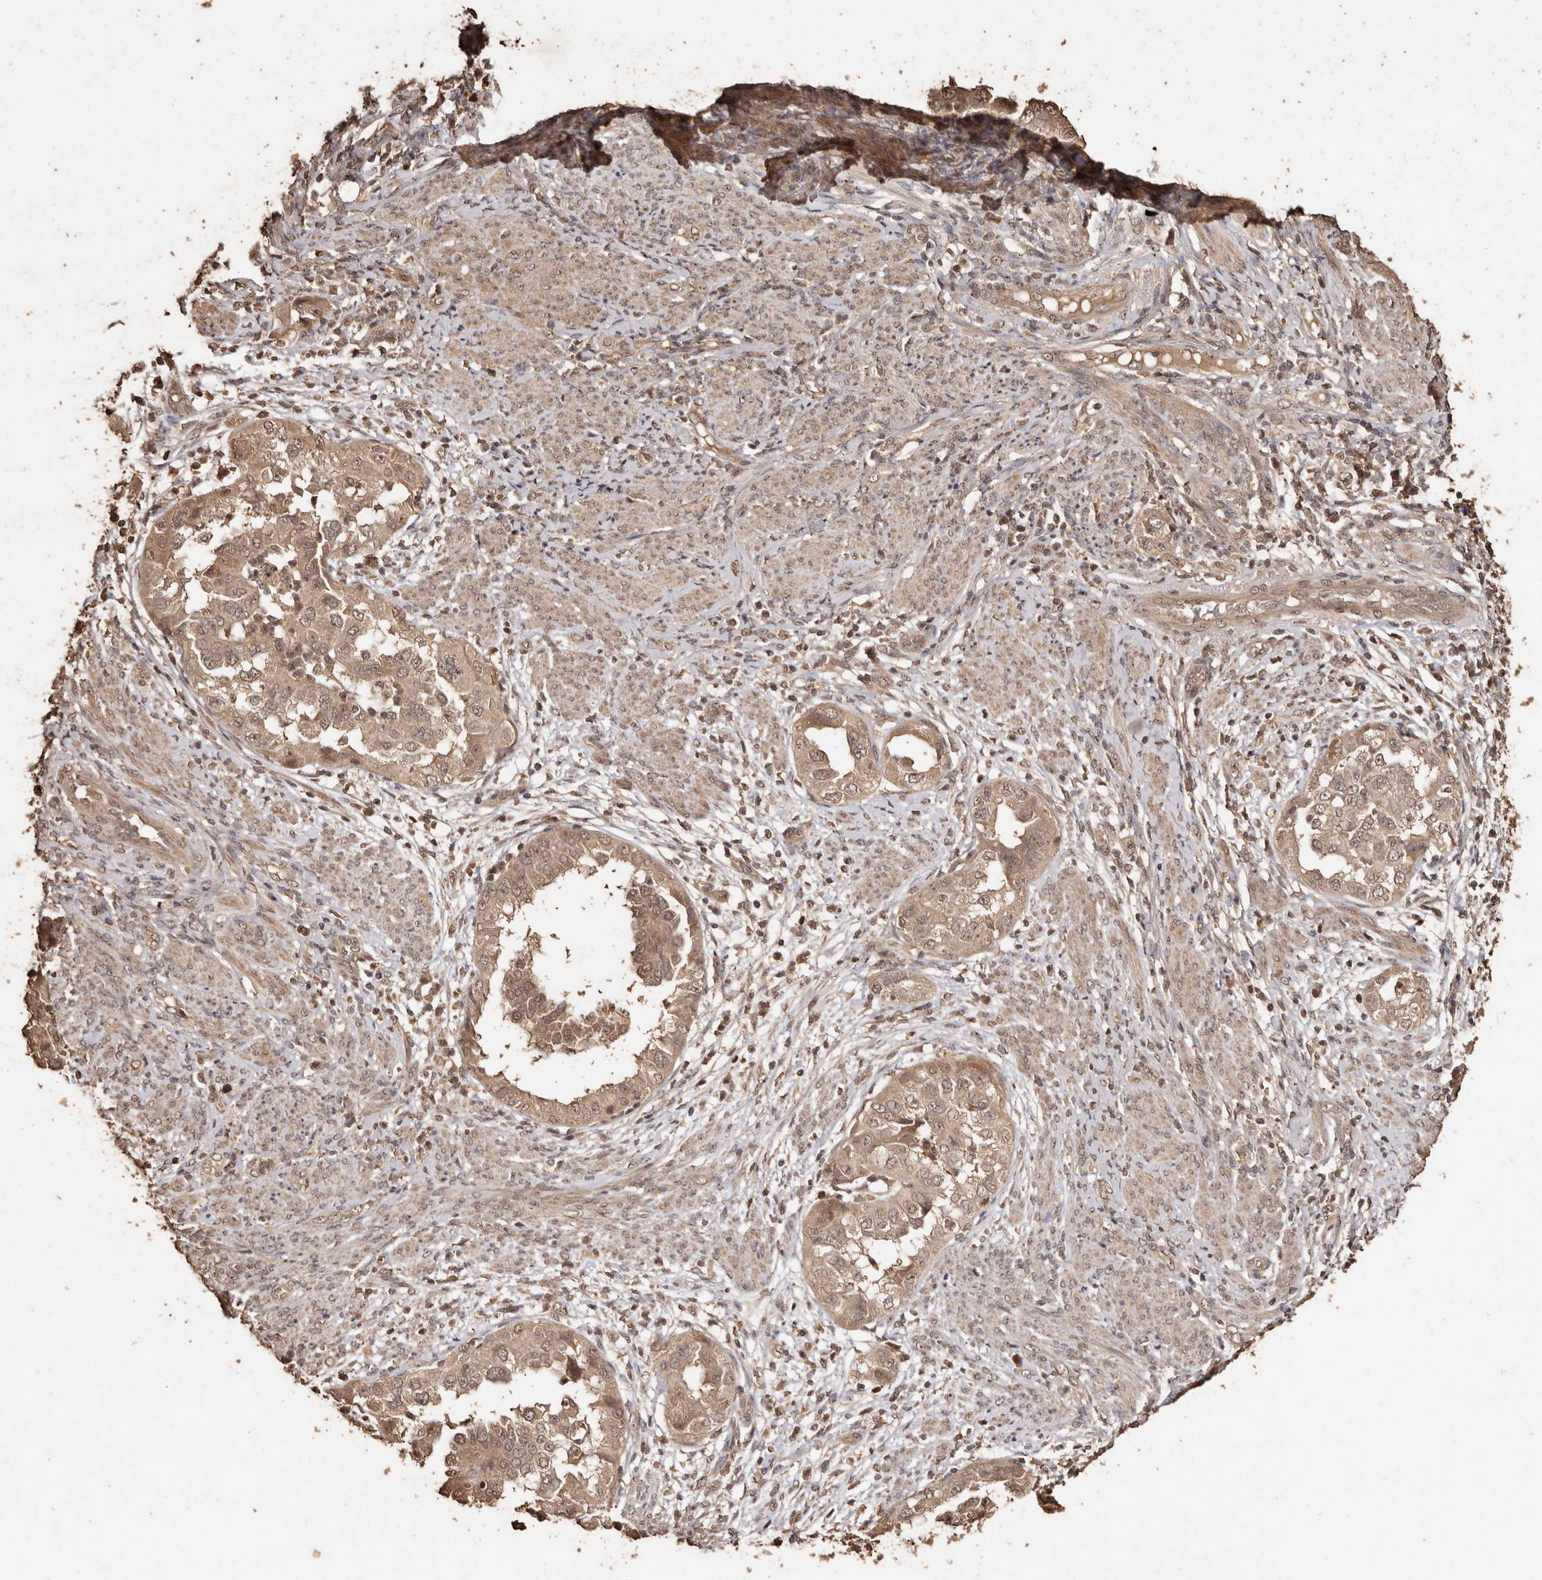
{"staining": {"intensity": "moderate", "quantity": ">75%", "location": "cytoplasmic/membranous"}, "tissue": "endometrial cancer", "cell_type": "Tumor cells", "image_type": "cancer", "snomed": [{"axis": "morphology", "description": "Adenocarcinoma, NOS"}, {"axis": "topography", "description": "Endometrium"}], "caption": "Immunohistochemistry (IHC) staining of adenocarcinoma (endometrial), which reveals medium levels of moderate cytoplasmic/membranous positivity in about >75% of tumor cells indicating moderate cytoplasmic/membranous protein expression. The staining was performed using DAB (brown) for protein detection and nuclei were counterstained in hematoxylin (blue).", "gene": "PKDCC", "patient": {"sex": "female", "age": 85}}